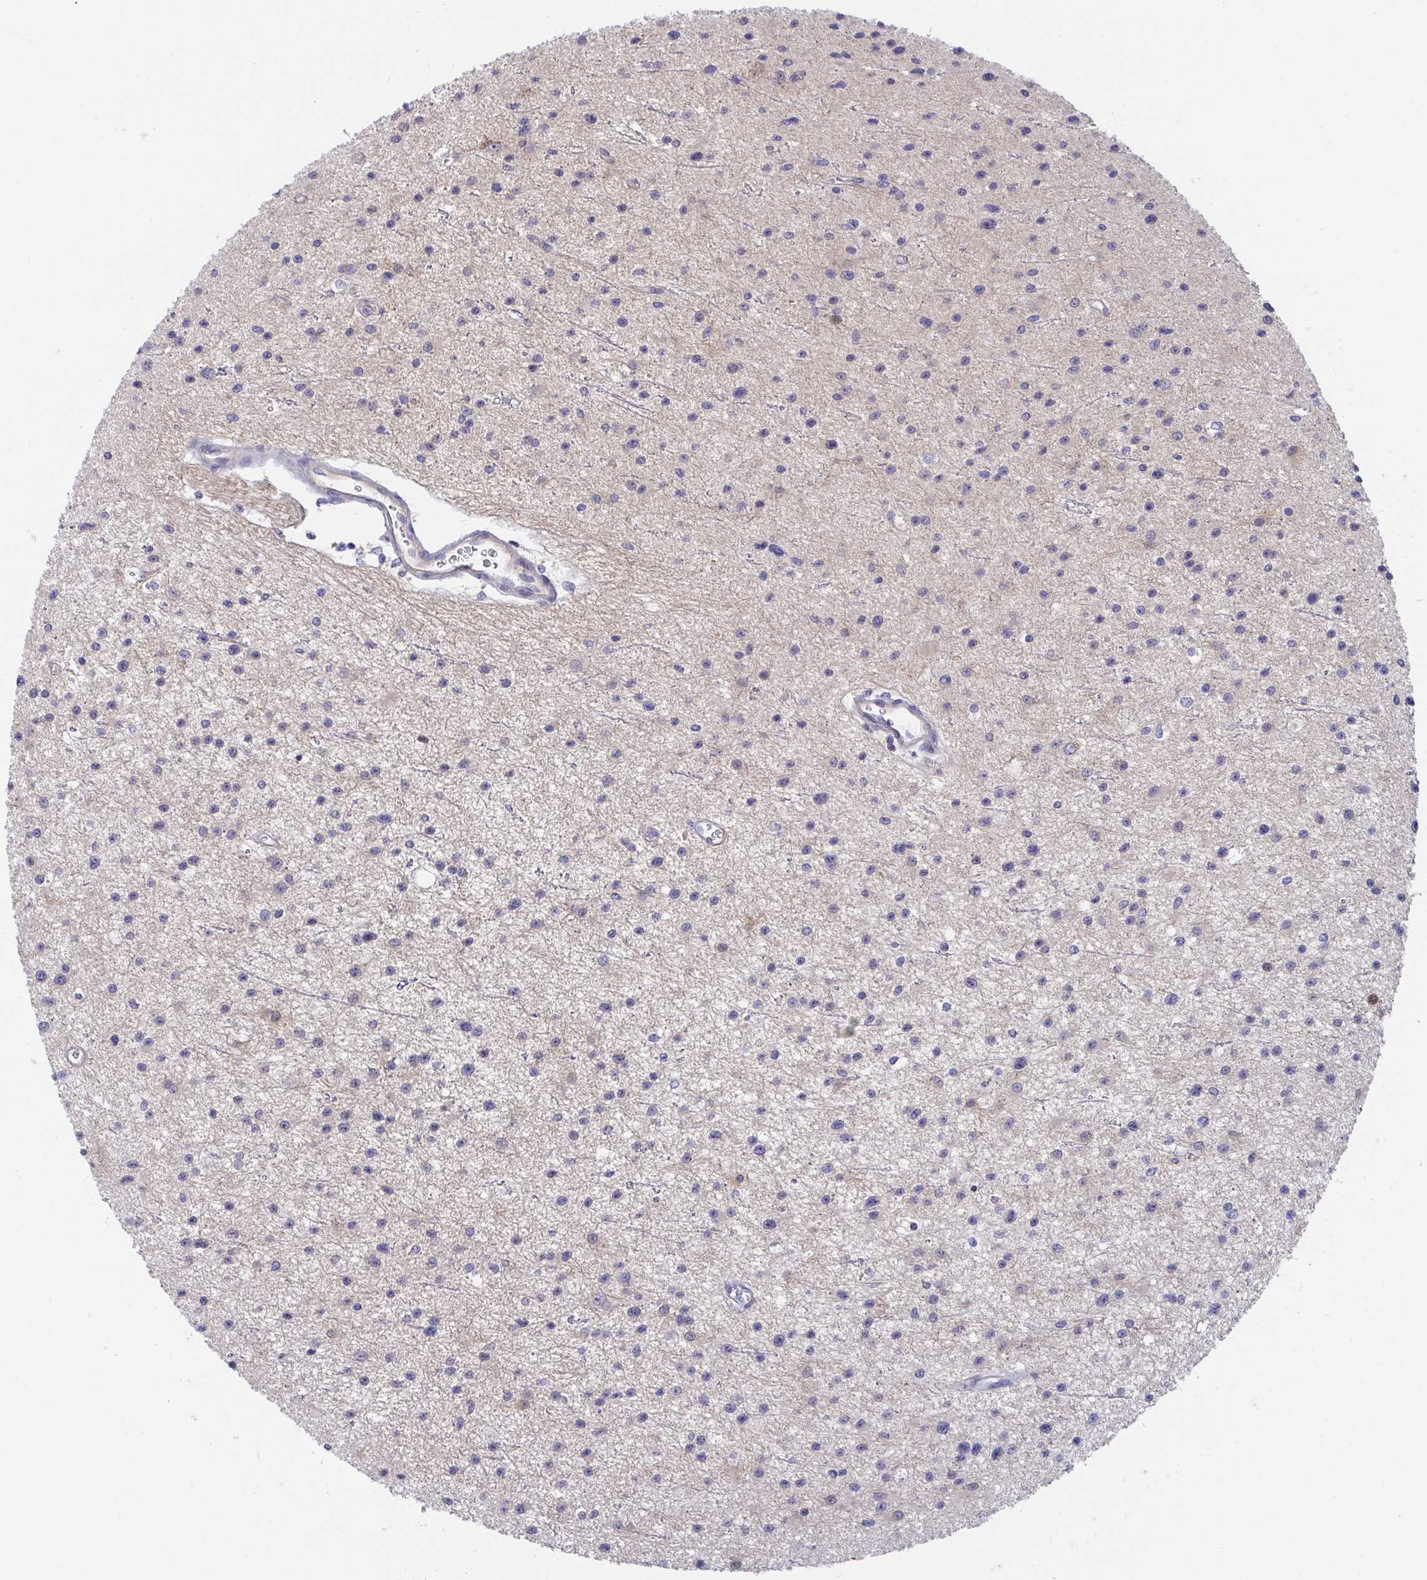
{"staining": {"intensity": "moderate", "quantity": "<25%", "location": "cytoplasmic/membranous,nuclear"}, "tissue": "glioma", "cell_type": "Tumor cells", "image_type": "cancer", "snomed": [{"axis": "morphology", "description": "Glioma, malignant, Low grade"}, {"axis": "topography", "description": "Brain"}], "caption": "Protein staining of malignant glioma (low-grade) tissue reveals moderate cytoplasmic/membranous and nuclear staining in about <25% of tumor cells.", "gene": "P2RX3", "patient": {"sex": "male", "age": 43}}